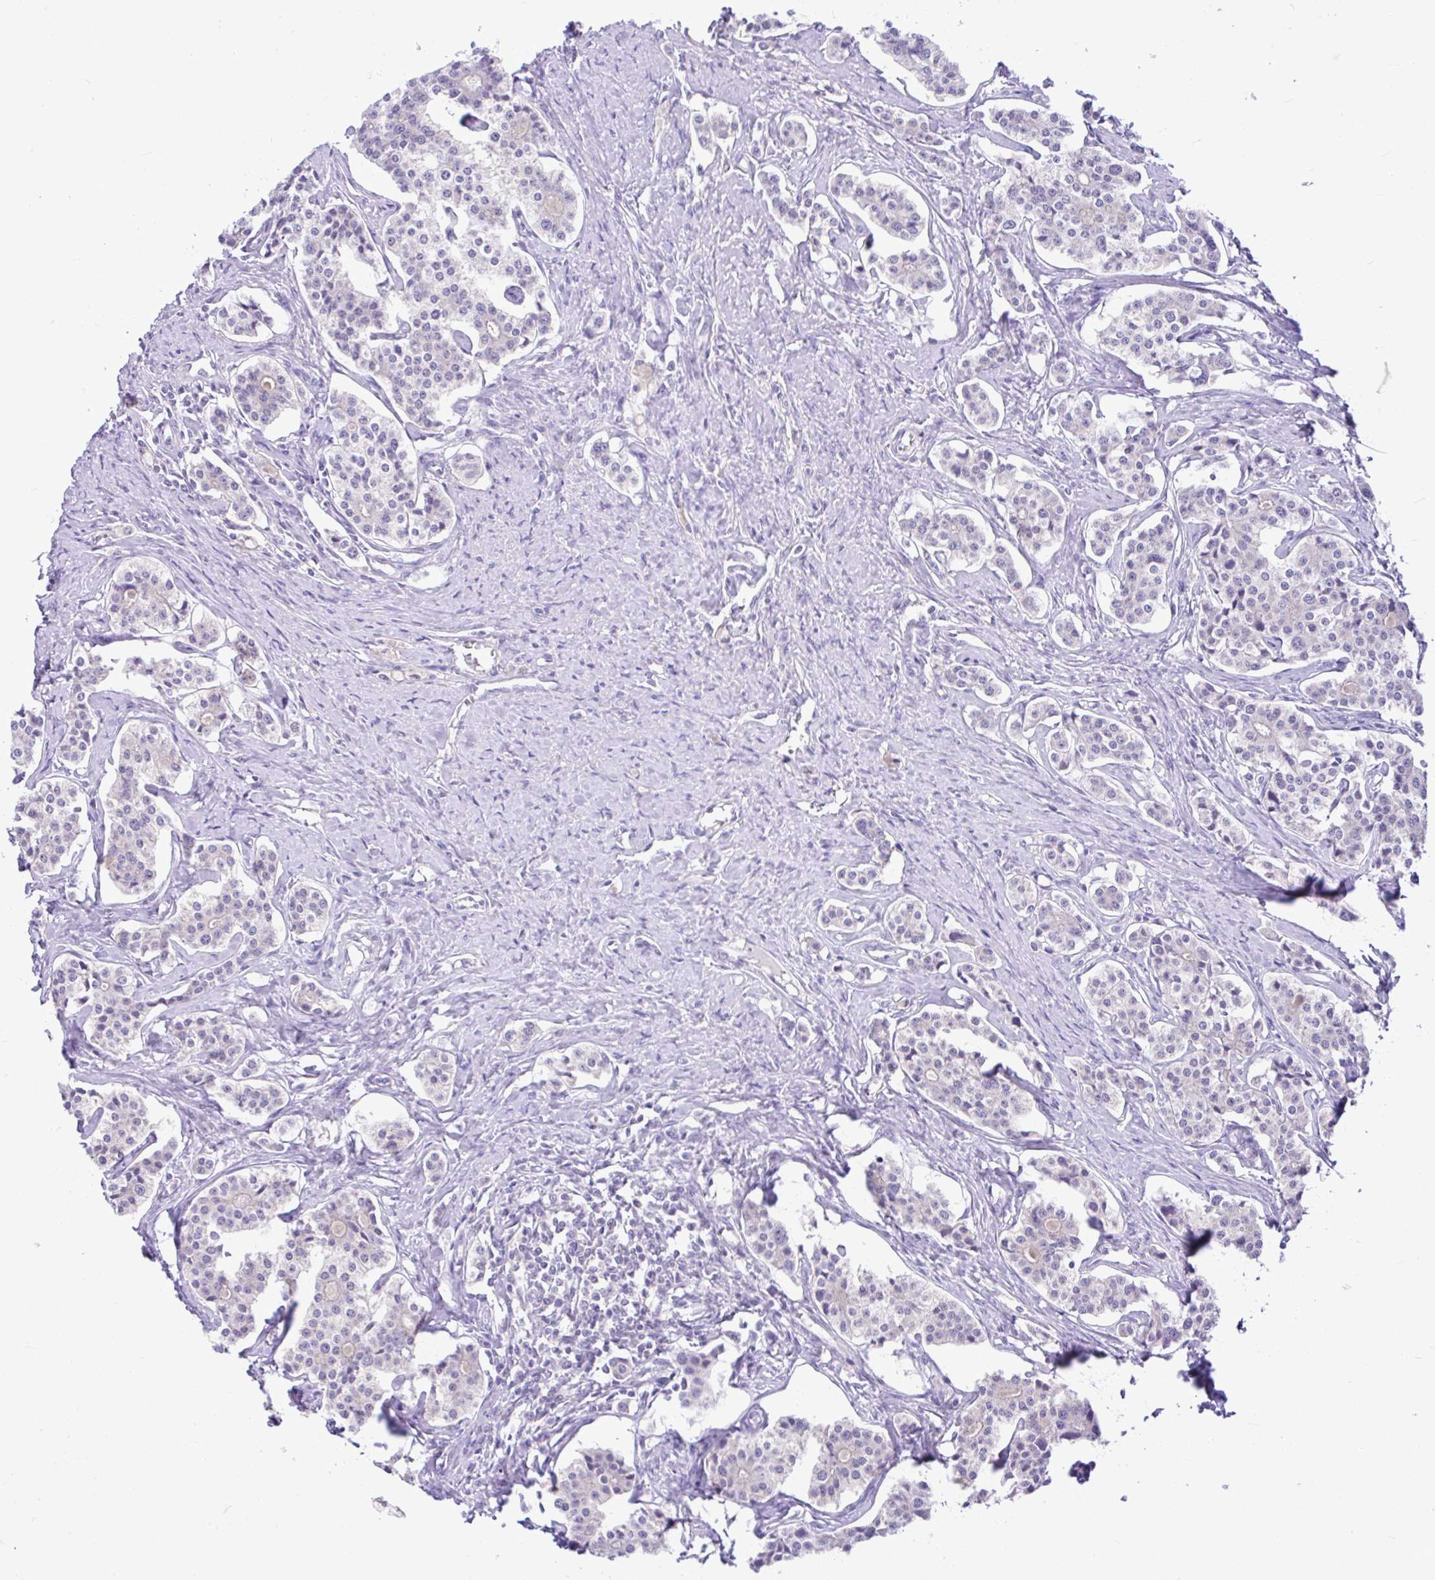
{"staining": {"intensity": "negative", "quantity": "none", "location": "none"}, "tissue": "carcinoid", "cell_type": "Tumor cells", "image_type": "cancer", "snomed": [{"axis": "morphology", "description": "Carcinoid, malignant, NOS"}, {"axis": "topography", "description": "Small intestine"}], "caption": "The immunohistochemistry (IHC) photomicrograph has no significant staining in tumor cells of carcinoid tissue. Brightfield microscopy of IHC stained with DAB (brown) and hematoxylin (blue), captured at high magnification.", "gene": "ANO4", "patient": {"sex": "male", "age": 63}}